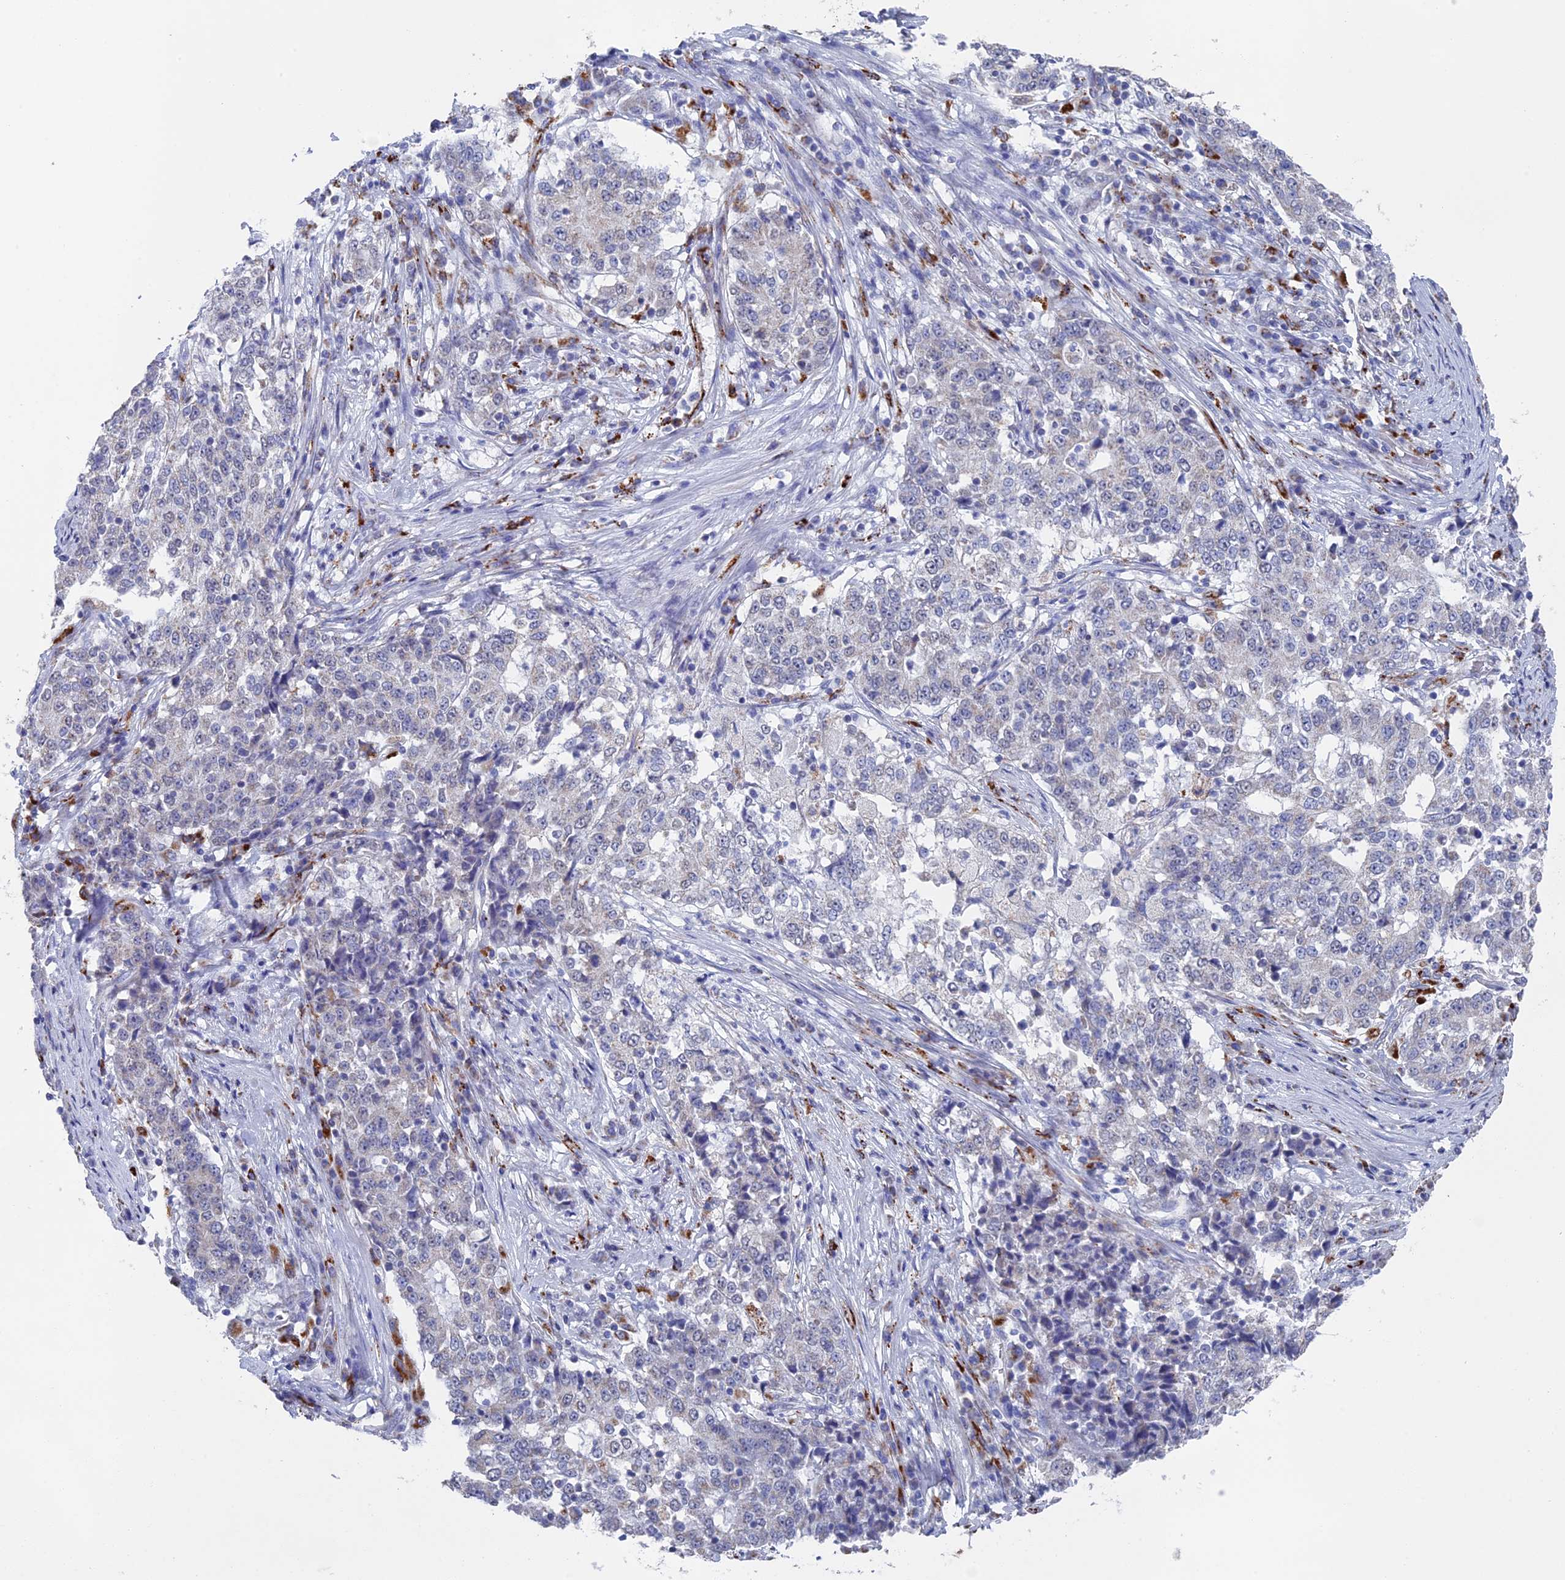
{"staining": {"intensity": "negative", "quantity": "none", "location": "none"}, "tissue": "stomach cancer", "cell_type": "Tumor cells", "image_type": "cancer", "snomed": [{"axis": "morphology", "description": "Adenocarcinoma, NOS"}, {"axis": "topography", "description": "Stomach"}], "caption": "Immunohistochemistry (IHC) of stomach cancer (adenocarcinoma) displays no positivity in tumor cells.", "gene": "SMG9", "patient": {"sex": "male", "age": 59}}